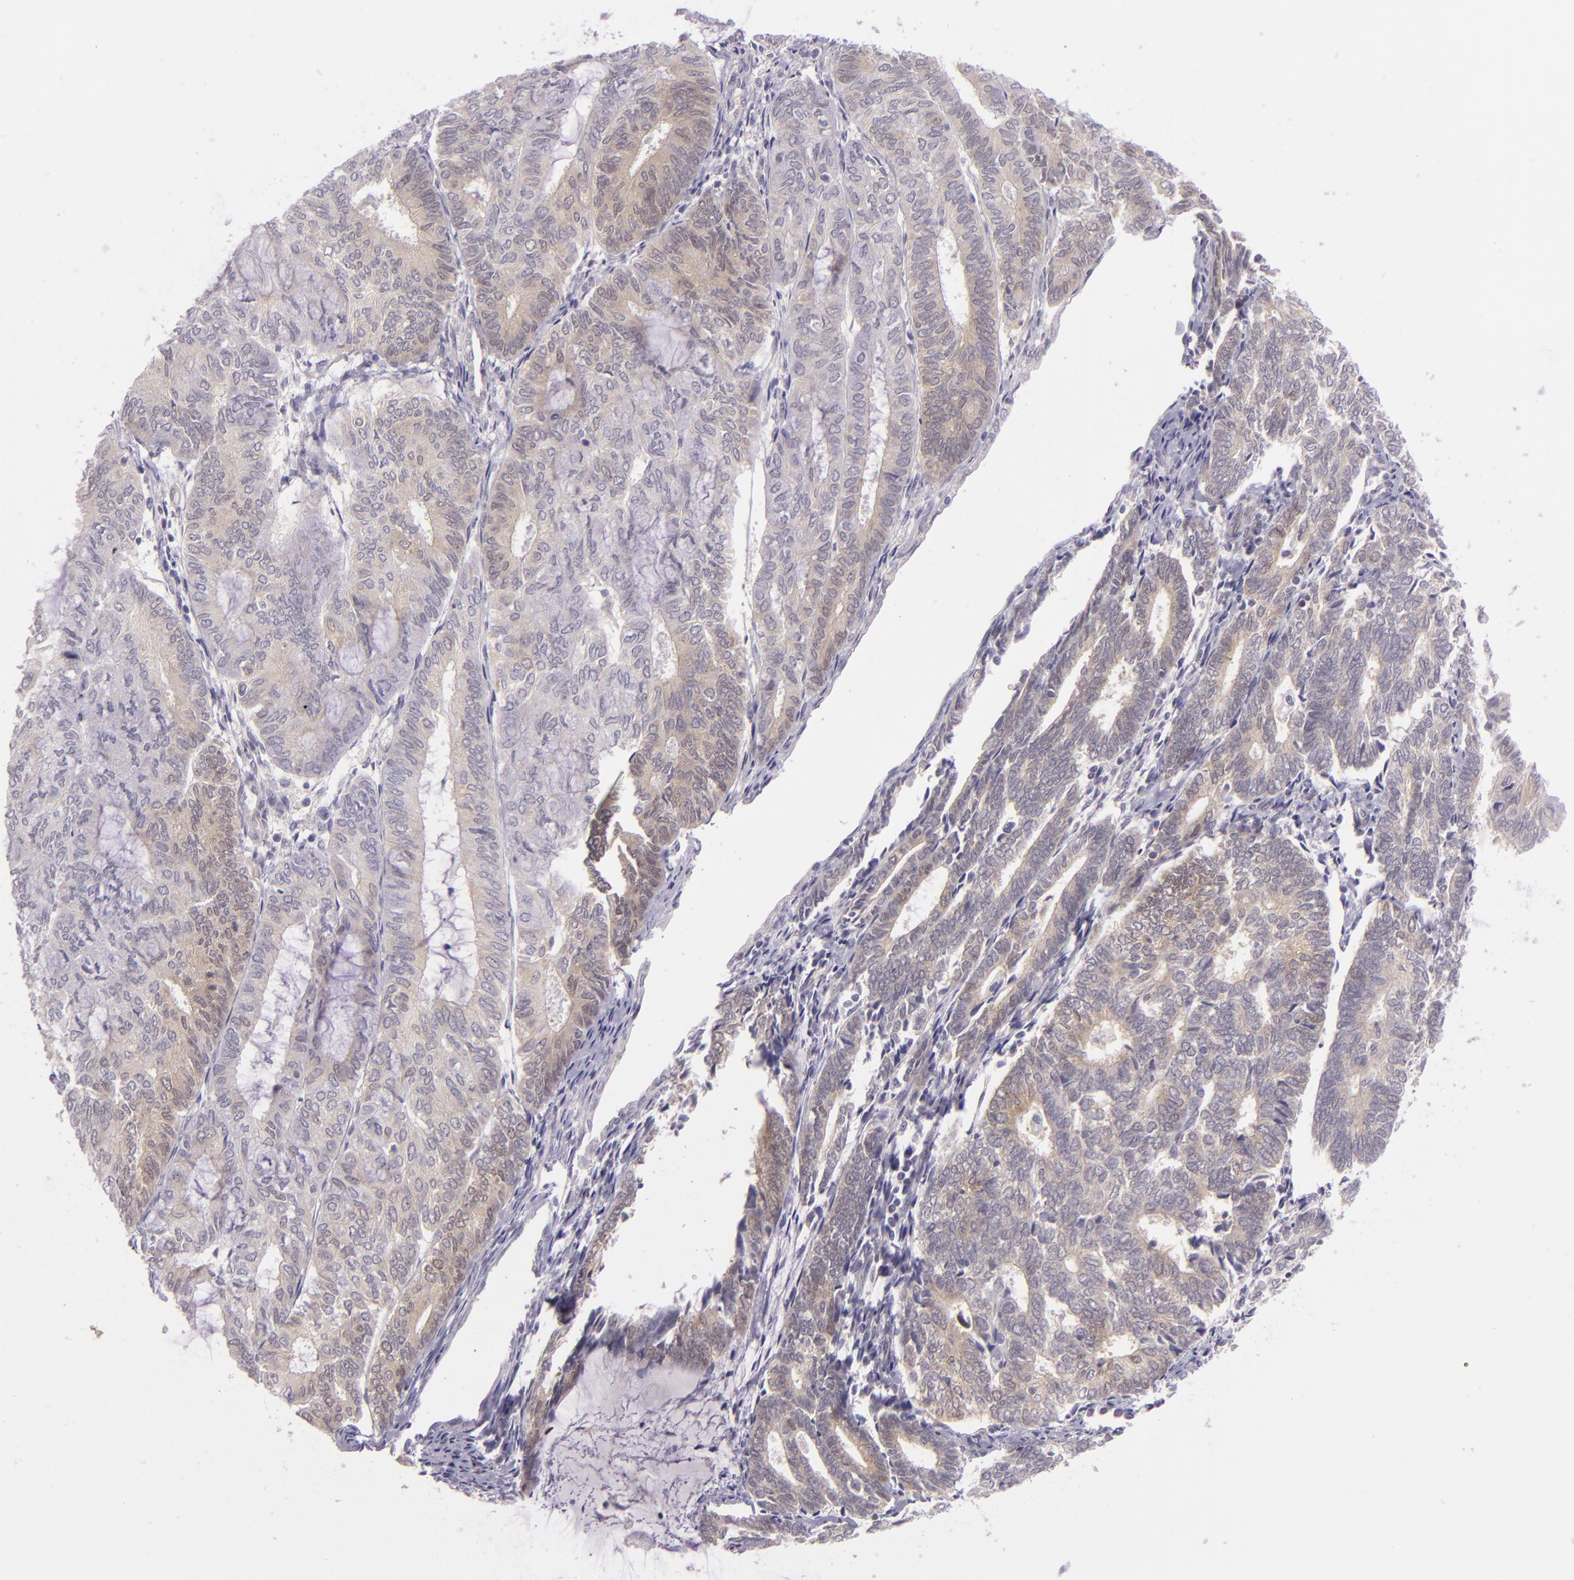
{"staining": {"intensity": "weak", "quantity": "<25%", "location": "cytoplasmic/membranous"}, "tissue": "endometrial cancer", "cell_type": "Tumor cells", "image_type": "cancer", "snomed": [{"axis": "morphology", "description": "Adenocarcinoma, NOS"}, {"axis": "topography", "description": "Endometrium"}], "caption": "Protein analysis of endometrial cancer (adenocarcinoma) displays no significant staining in tumor cells. The staining was performed using DAB to visualize the protein expression in brown, while the nuclei were stained in blue with hematoxylin (Magnification: 20x).", "gene": "CSE1L", "patient": {"sex": "female", "age": 59}}